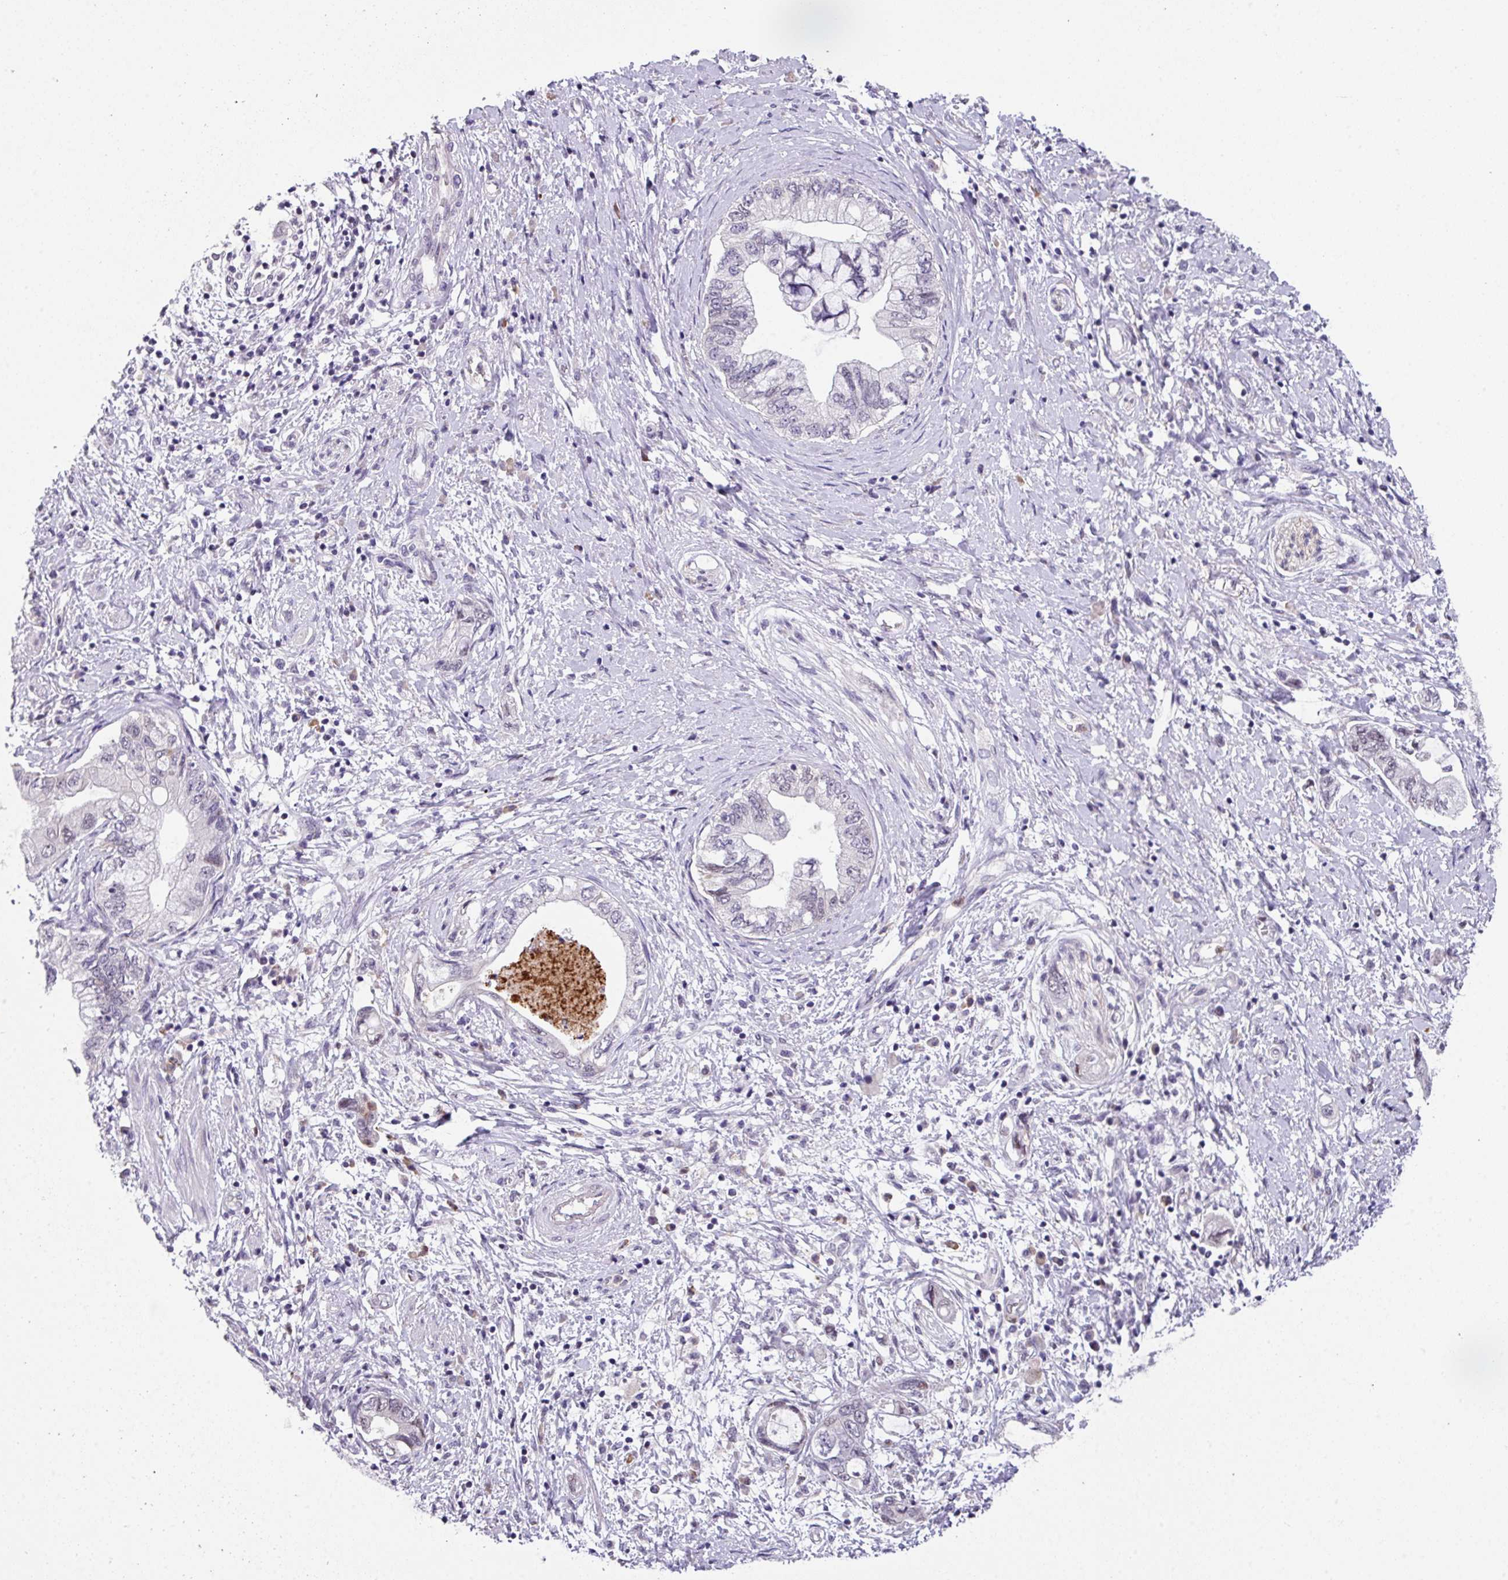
{"staining": {"intensity": "negative", "quantity": "none", "location": "none"}, "tissue": "pancreatic cancer", "cell_type": "Tumor cells", "image_type": "cancer", "snomed": [{"axis": "morphology", "description": "Adenocarcinoma, NOS"}, {"axis": "topography", "description": "Pancreas"}], "caption": "Immunohistochemistry (IHC) of human adenocarcinoma (pancreatic) shows no staining in tumor cells.", "gene": "ZFP3", "patient": {"sex": "female", "age": 73}}